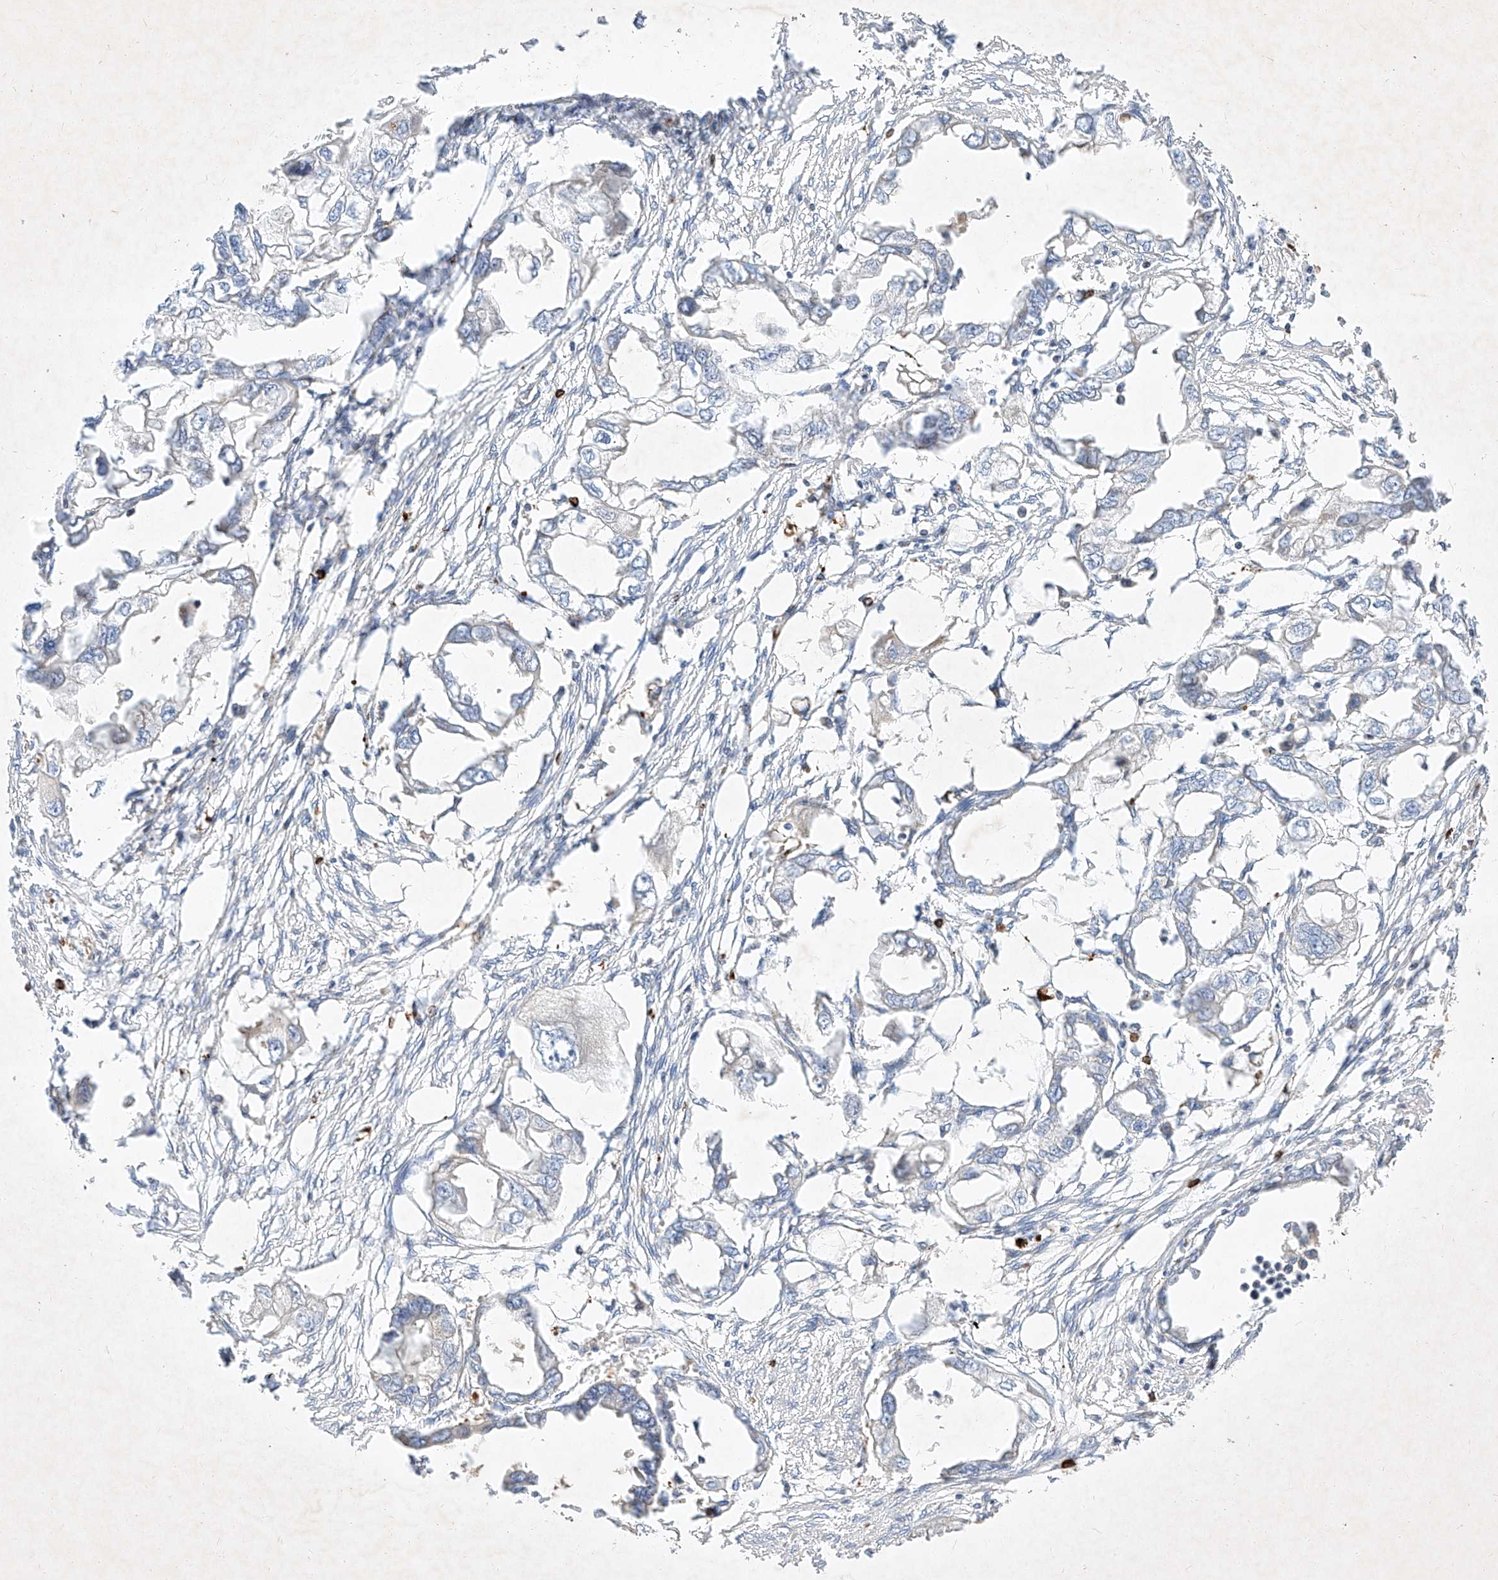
{"staining": {"intensity": "negative", "quantity": "none", "location": "none"}, "tissue": "endometrial cancer", "cell_type": "Tumor cells", "image_type": "cancer", "snomed": [{"axis": "morphology", "description": "Adenocarcinoma, NOS"}, {"axis": "morphology", "description": "Adenocarcinoma, metastatic, NOS"}, {"axis": "topography", "description": "Adipose tissue"}, {"axis": "topography", "description": "Endometrium"}], "caption": "This is an IHC image of human metastatic adenocarcinoma (endometrial). There is no positivity in tumor cells.", "gene": "OSGEPL1", "patient": {"sex": "female", "age": 67}}